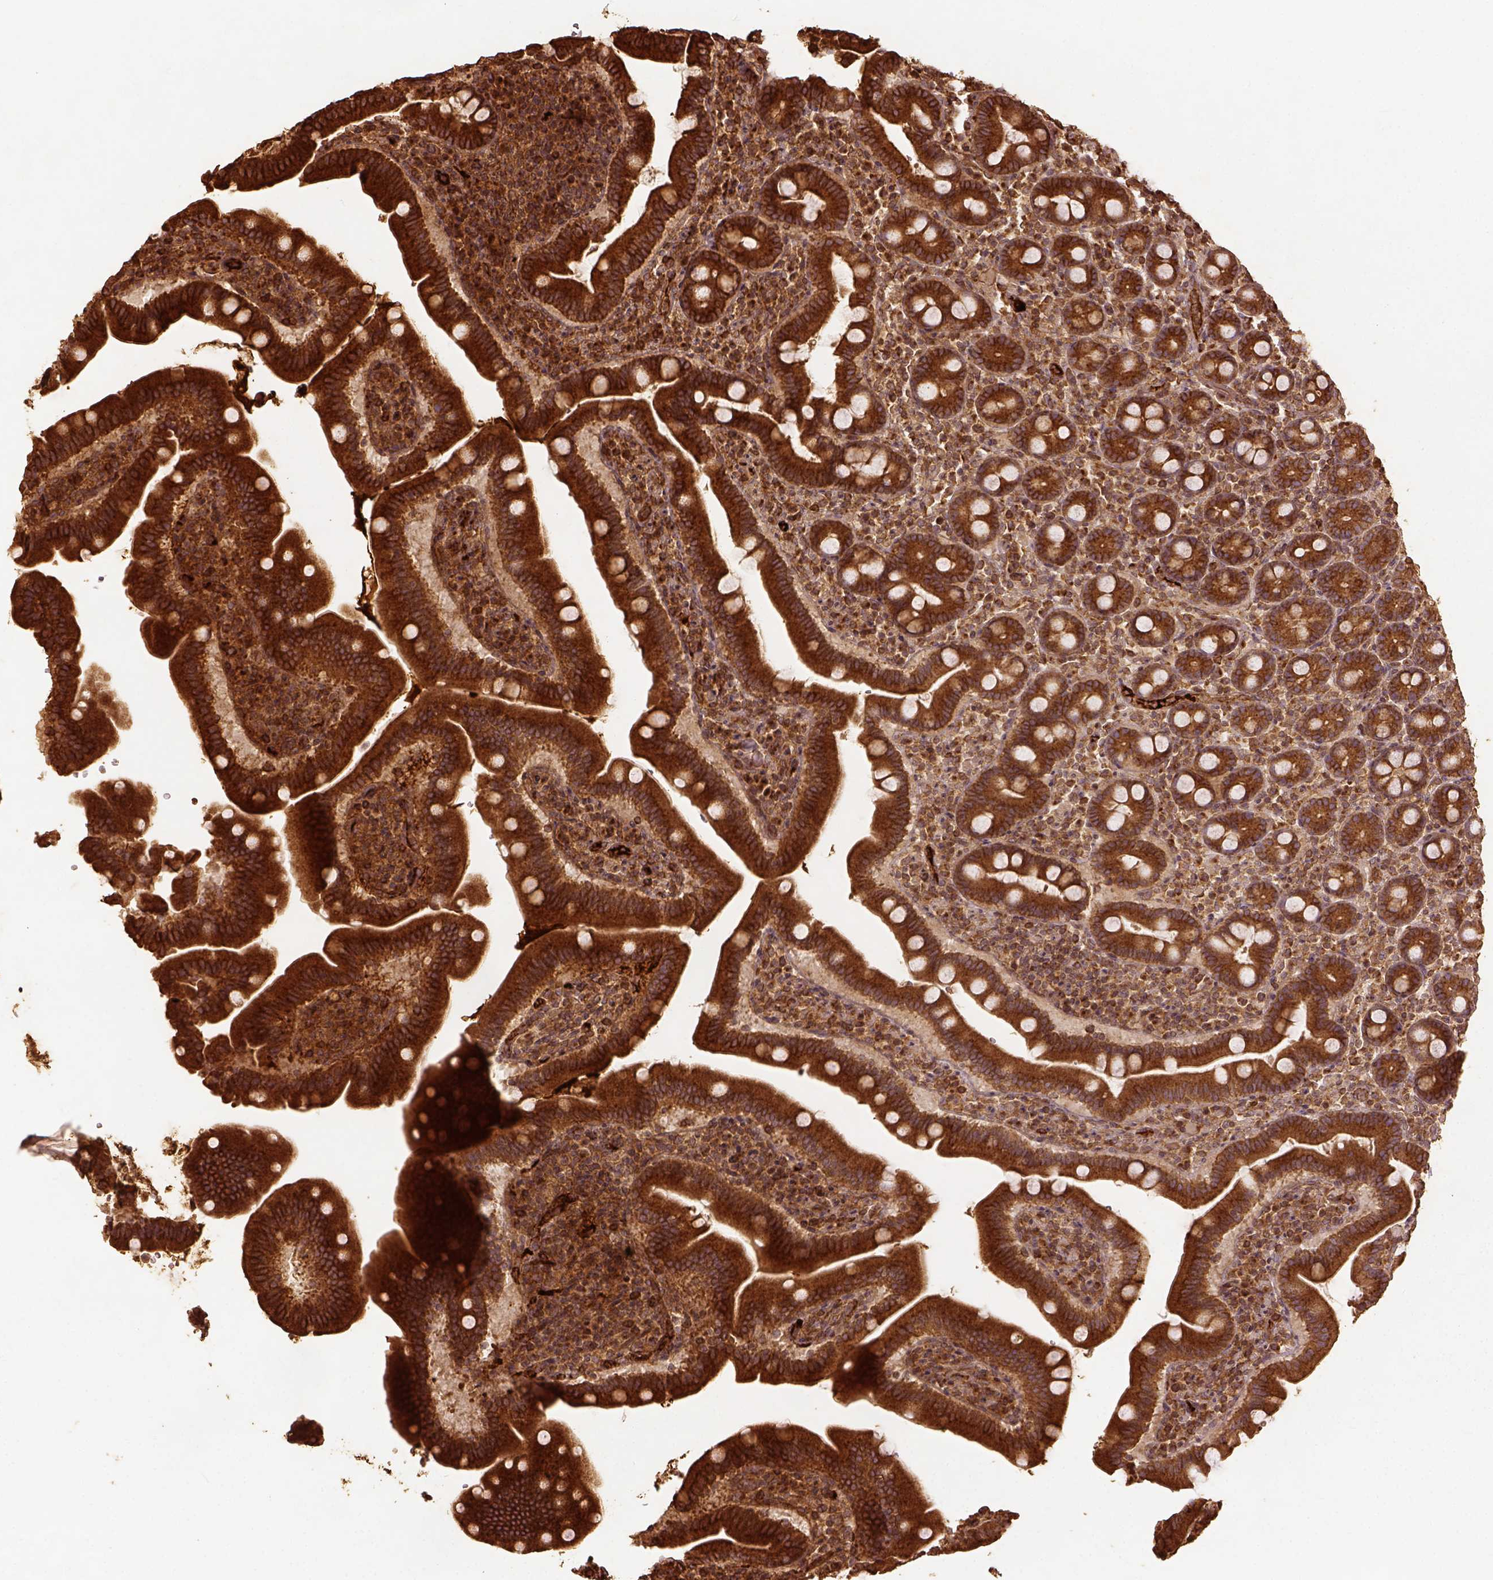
{"staining": {"intensity": "strong", "quantity": ">75%", "location": "cytoplasmic/membranous"}, "tissue": "small intestine", "cell_type": "Glandular cells", "image_type": "normal", "snomed": [{"axis": "morphology", "description": "Normal tissue, NOS"}, {"axis": "topography", "description": "Small intestine"}], "caption": "This micrograph displays IHC staining of normal human small intestine, with high strong cytoplasmic/membranous staining in about >75% of glandular cells.", "gene": "VEGFA", "patient": {"sex": "male", "age": 26}}